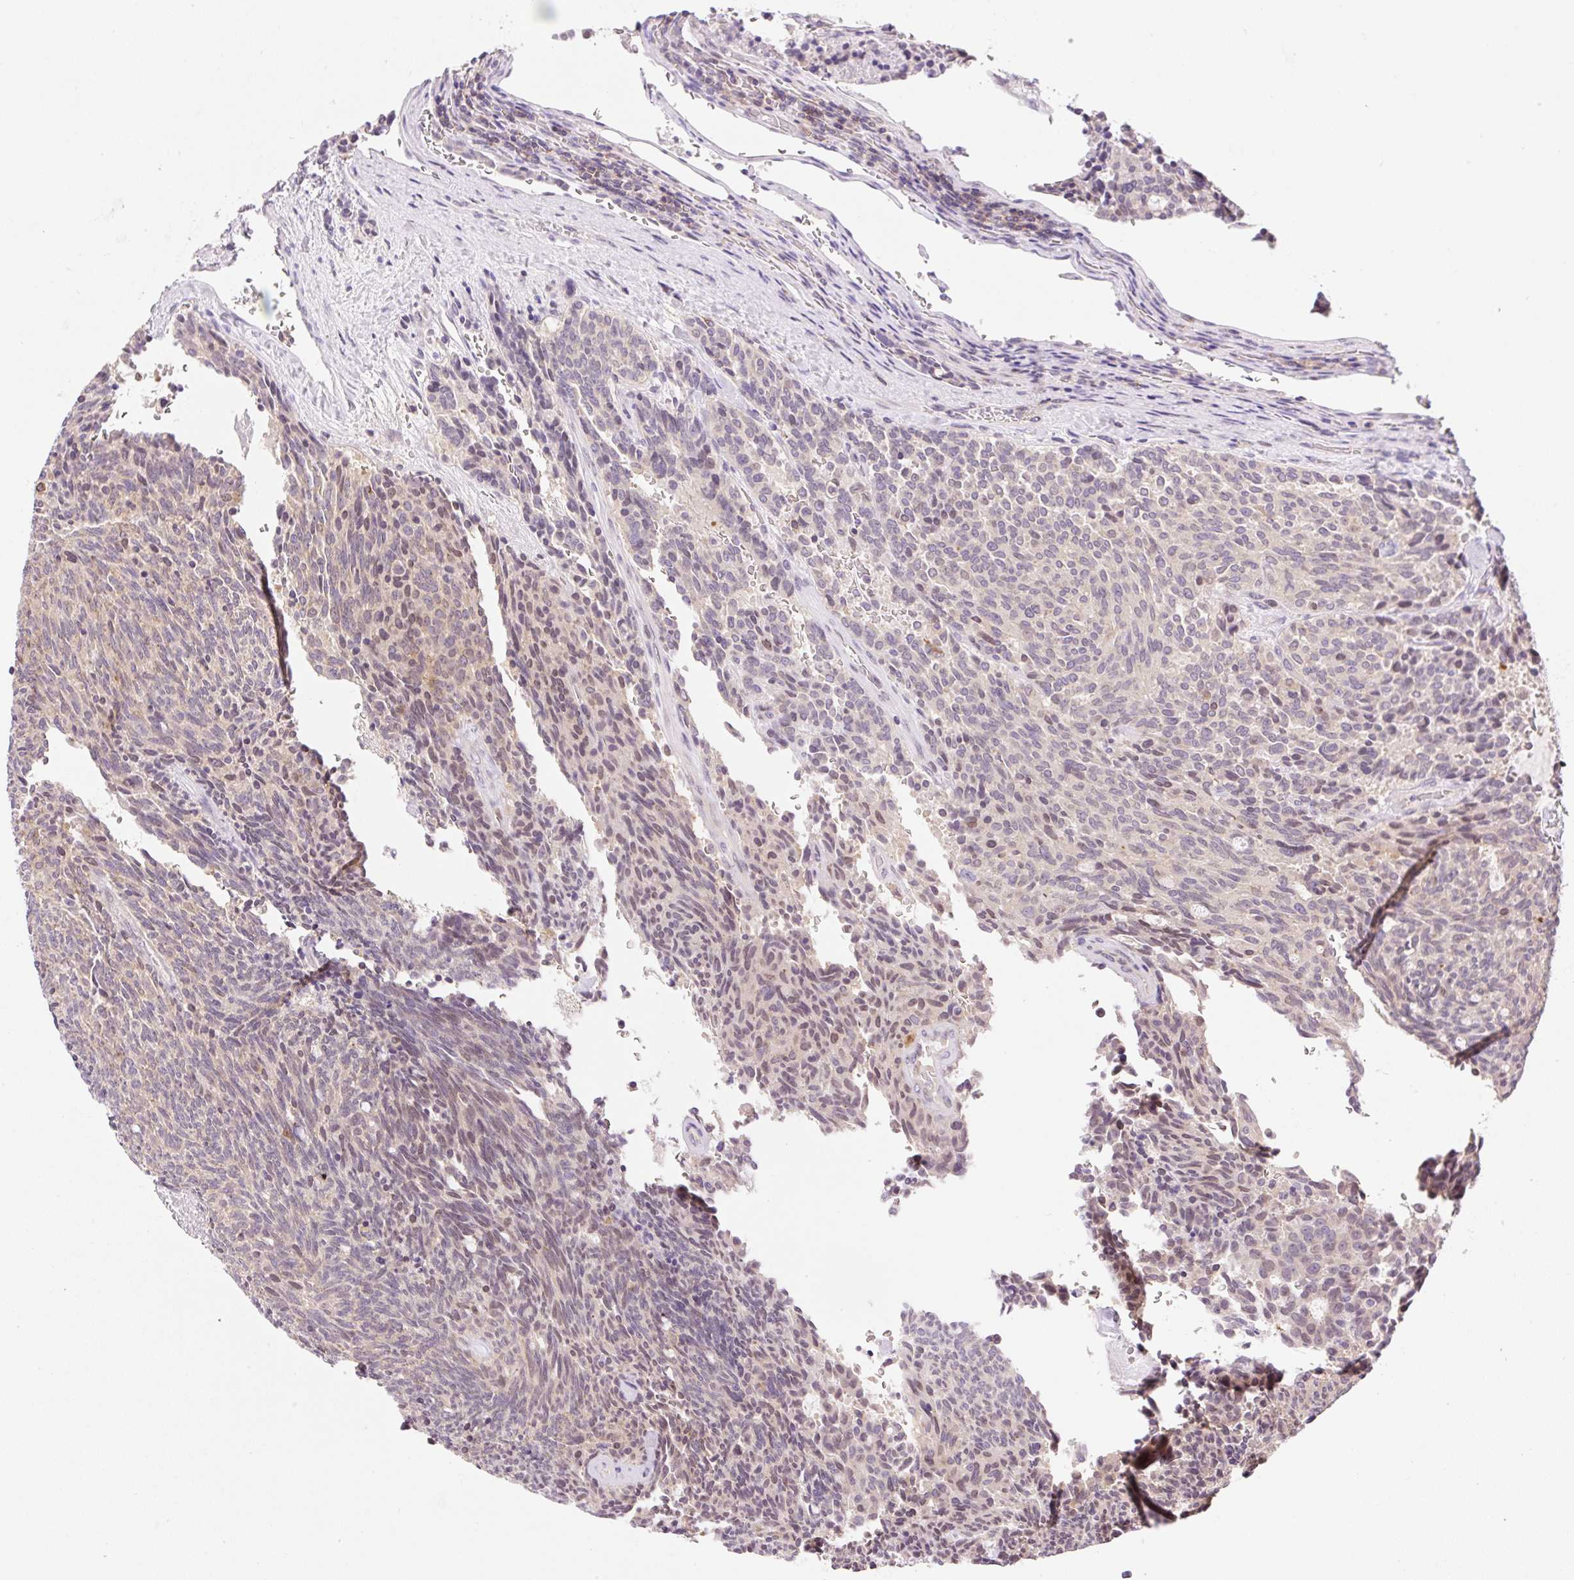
{"staining": {"intensity": "moderate", "quantity": "<25%", "location": "nuclear"}, "tissue": "carcinoid", "cell_type": "Tumor cells", "image_type": "cancer", "snomed": [{"axis": "morphology", "description": "Carcinoid, malignant, NOS"}, {"axis": "topography", "description": "Pancreas"}], "caption": "A micrograph of human carcinoid stained for a protein reveals moderate nuclear brown staining in tumor cells. The protein is stained brown, and the nuclei are stained in blue (DAB (3,3'-diaminobenzidine) IHC with brightfield microscopy, high magnification).", "gene": "CARD11", "patient": {"sex": "female", "age": 54}}